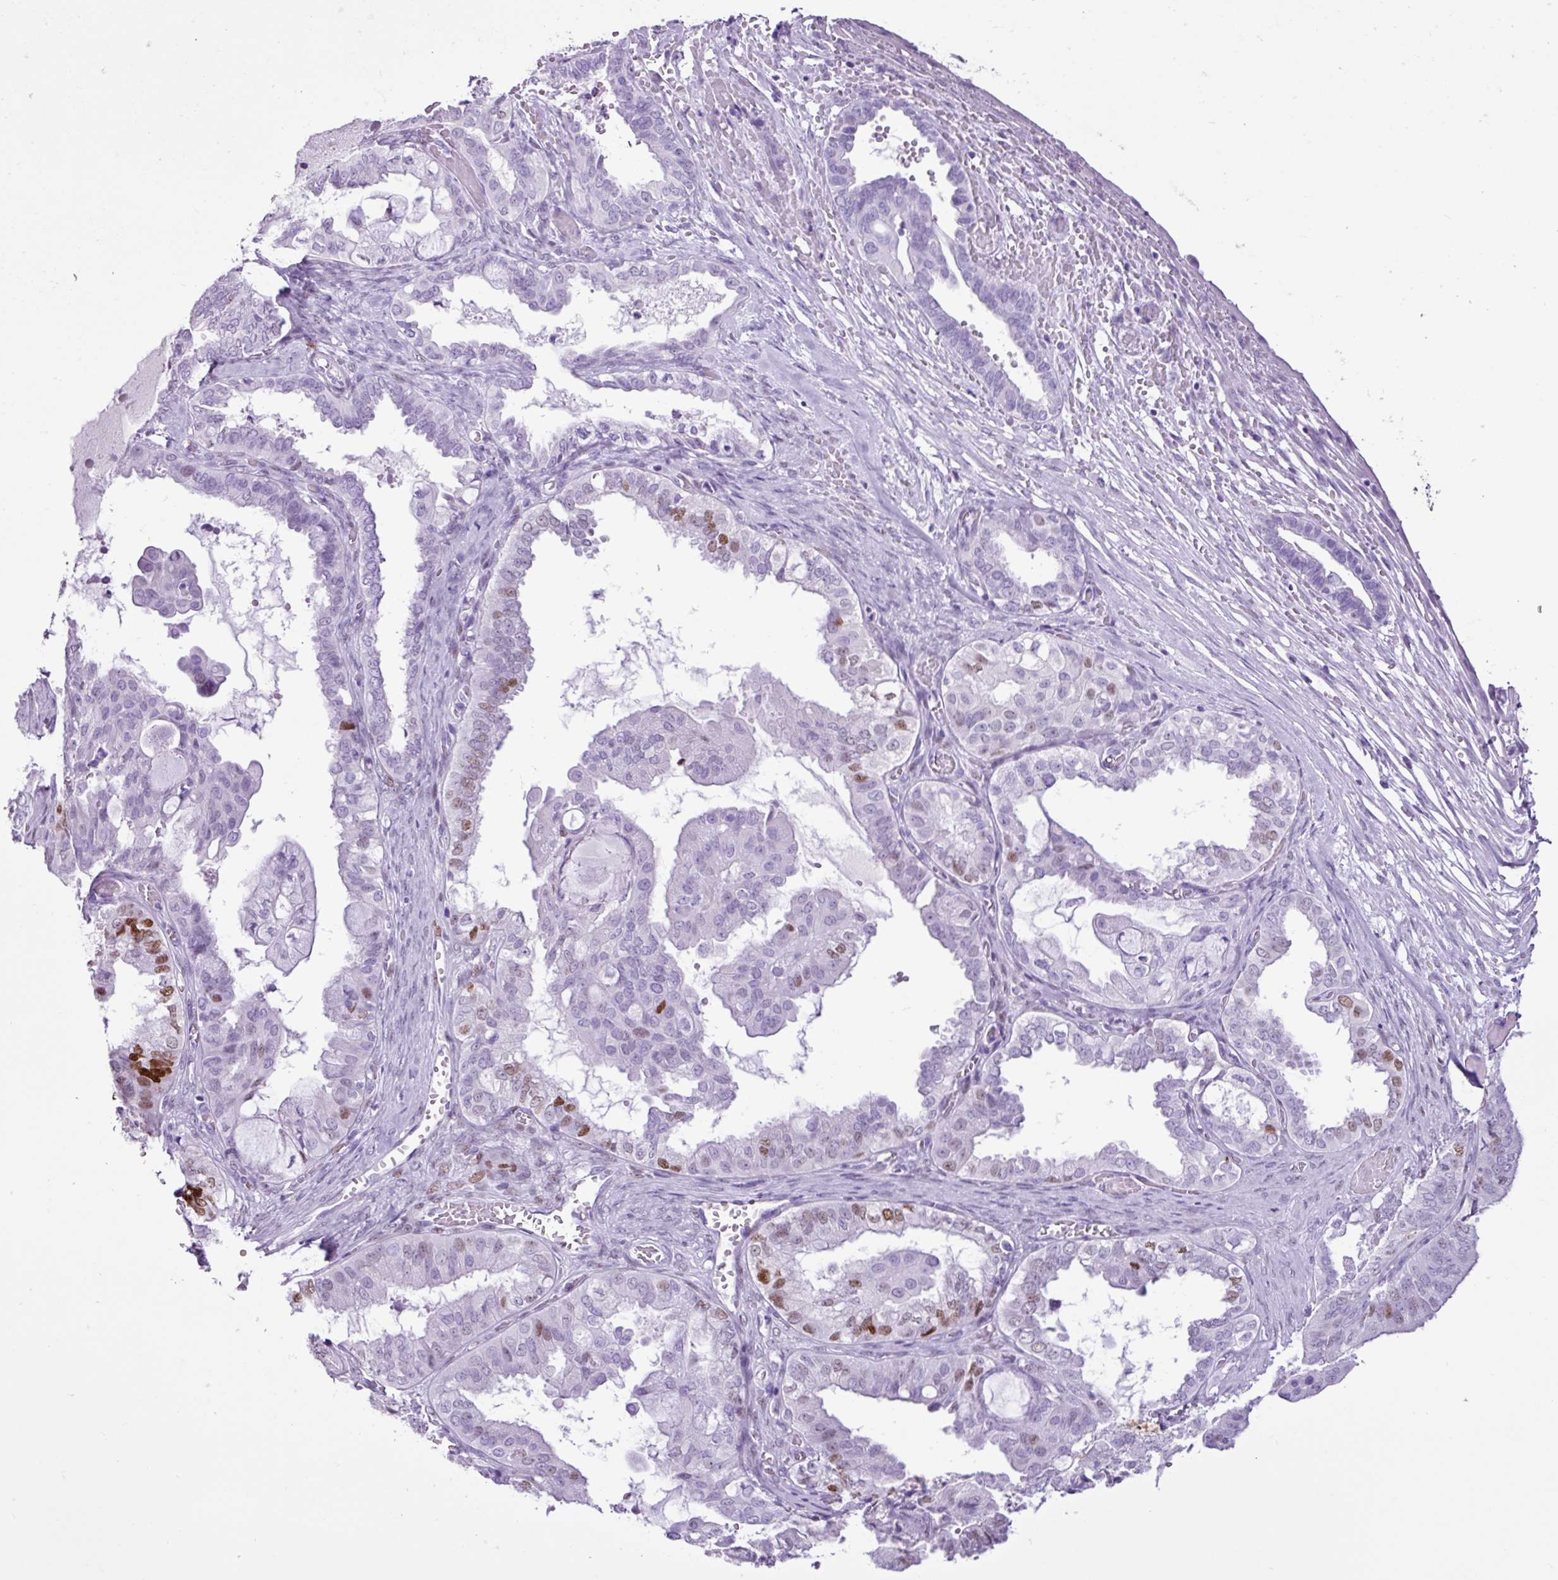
{"staining": {"intensity": "moderate", "quantity": "<25%", "location": "nuclear"}, "tissue": "ovarian cancer", "cell_type": "Tumor cells", "image_type": "cancer", "snomed": [{"axis": "morphology", "description": "Carcinoma, NOS"}, {"axis": "morphology", "description": "Carcinoma, endometroid"}, {"axis": "topography", "description": "Ovary"}], "caption": "The photomicrograph displays staining of ovarian cancer (endometroid carcinoma), revealing moderate nuclear protein positivity (brown color) within tumor cells. The staining was performed using DAB, with brown indicating positive protein expression. Nuclei are stained blue with hematoxylin.", "gene": "PGR", "patient": {"sex": "female", "age": 50}}